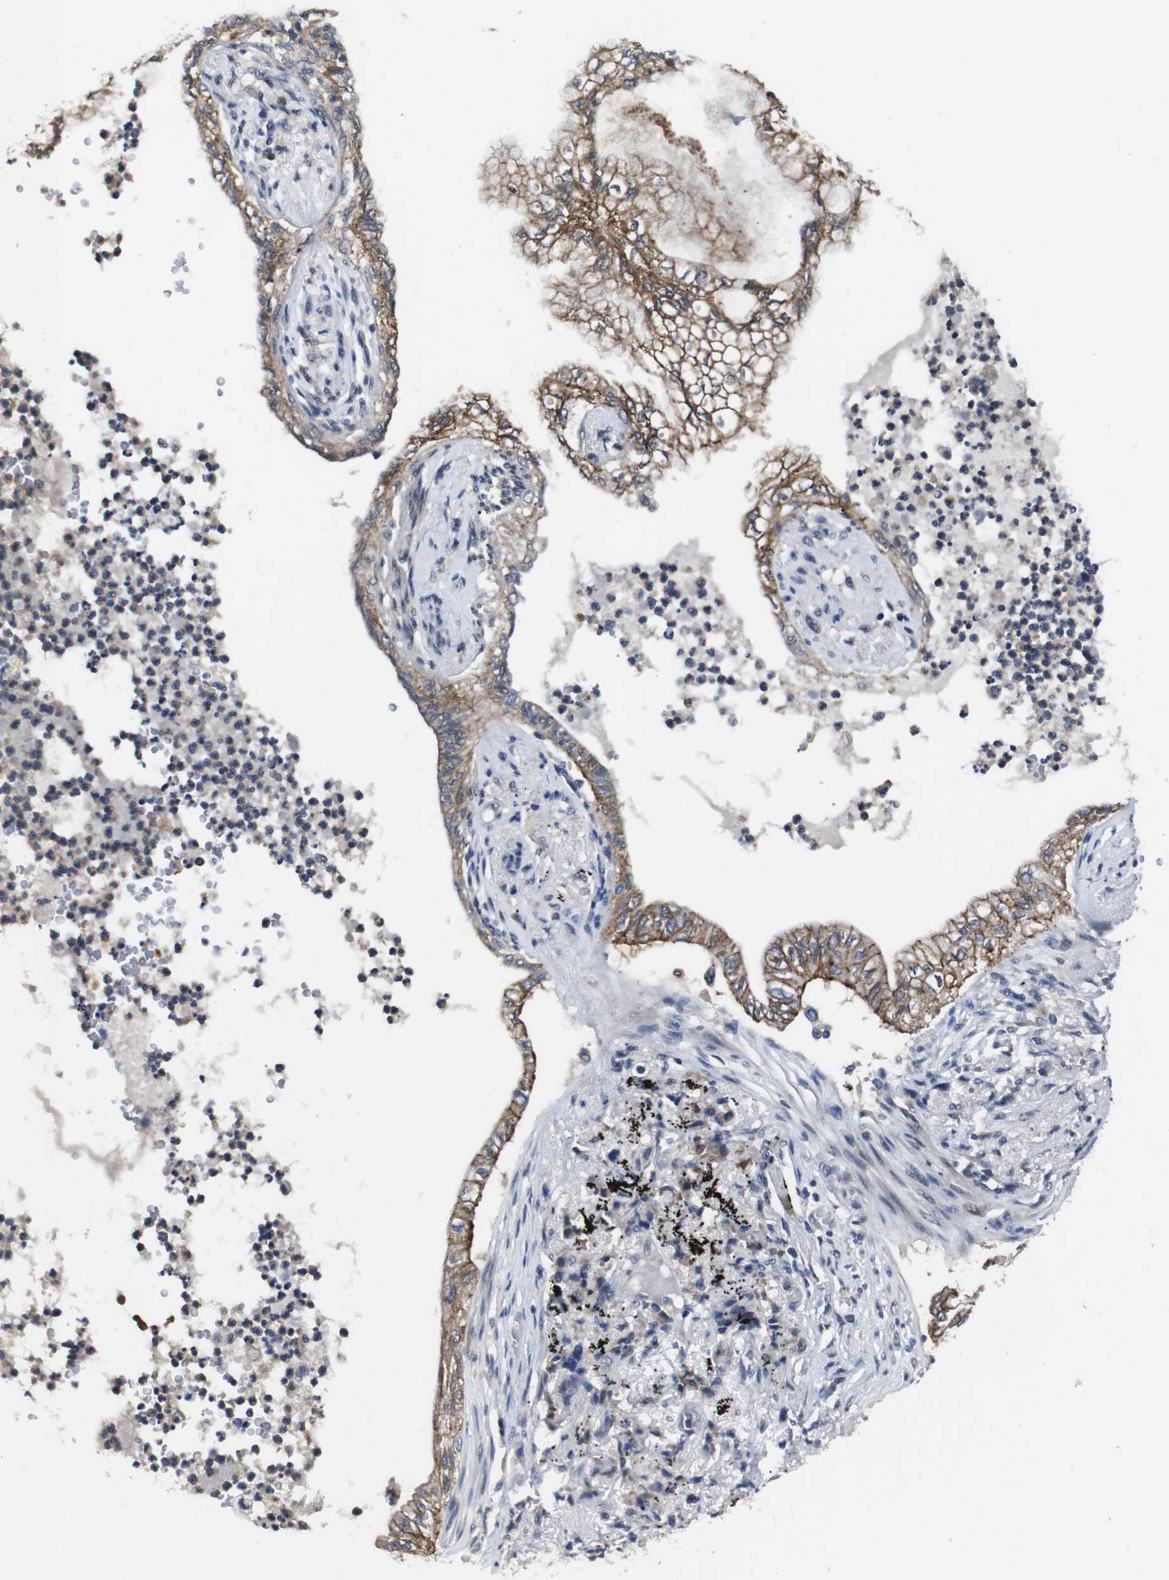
{"staining": {"intensity": "moderate", "quantity": ">75%", "location": "cytoplasmic/membranous"}, "tissue": "lung cancer", "cell_type": "Tumor cells", "image_type": "cancer", "snomed": [{"axis": "morphology", "description": "Normal tissue, NOS"}, {"axis": "morphology", "description": "Adenocarcinoma, NOS"}, {"axis": "topography", "description": "Bronchus"}, {"axis": "topography", "description": "Lung"}], "caption": "Lung cancer (adenocarcinoma) stained for a protein demonstrates moderate cytoplasmic/membranous positivity in tumor cells. (Stains: DAB (3,3'-diaminobenzidine) in brown, nuclei in blue, Microscopy: brightfield microscopy at high magnification).", "gene": "SEMA4B", "patient": {"sex": "female", "age": 70}}